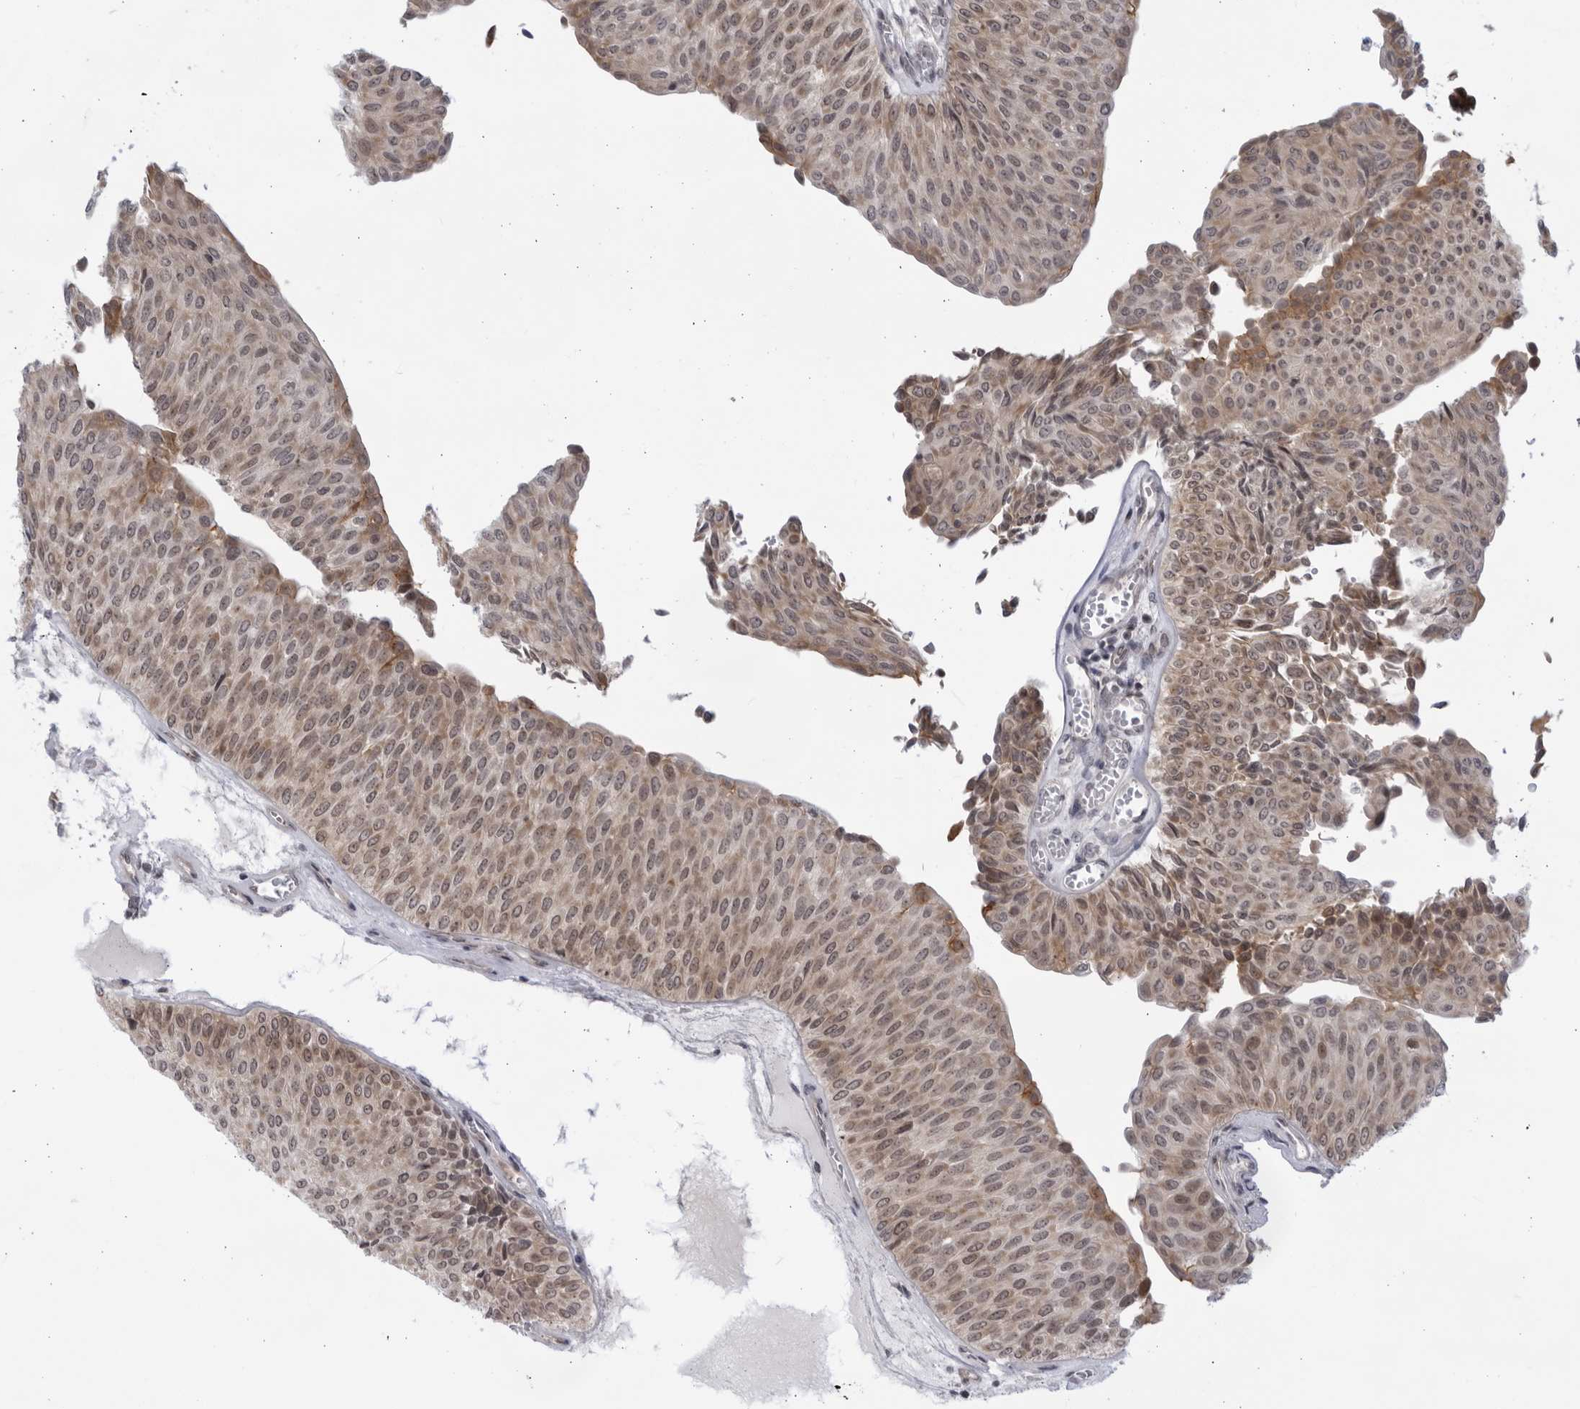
{"staining": {"intensity": "weak", "quantity": ">75%", "location": "cytoplasmic/membranous,nuclear"}, "tissue": "urothelial cancer", "cell_type": "Tumor cells", "image_type": "cancer", "snomed": [{"axis": "morphology", "description": "Urothelial carcinoma, Low grade"}, {"axis": "topography", "description": "Urinary bladder"}], "caption": "Weak cytoplasmic/membranous and nuclear positivity is seen in about >75% of tumor cells in low-grade urothelial carcinoma.", "gene": "ITGB3BP", "patient": {"sex": "male", "age": 78}}